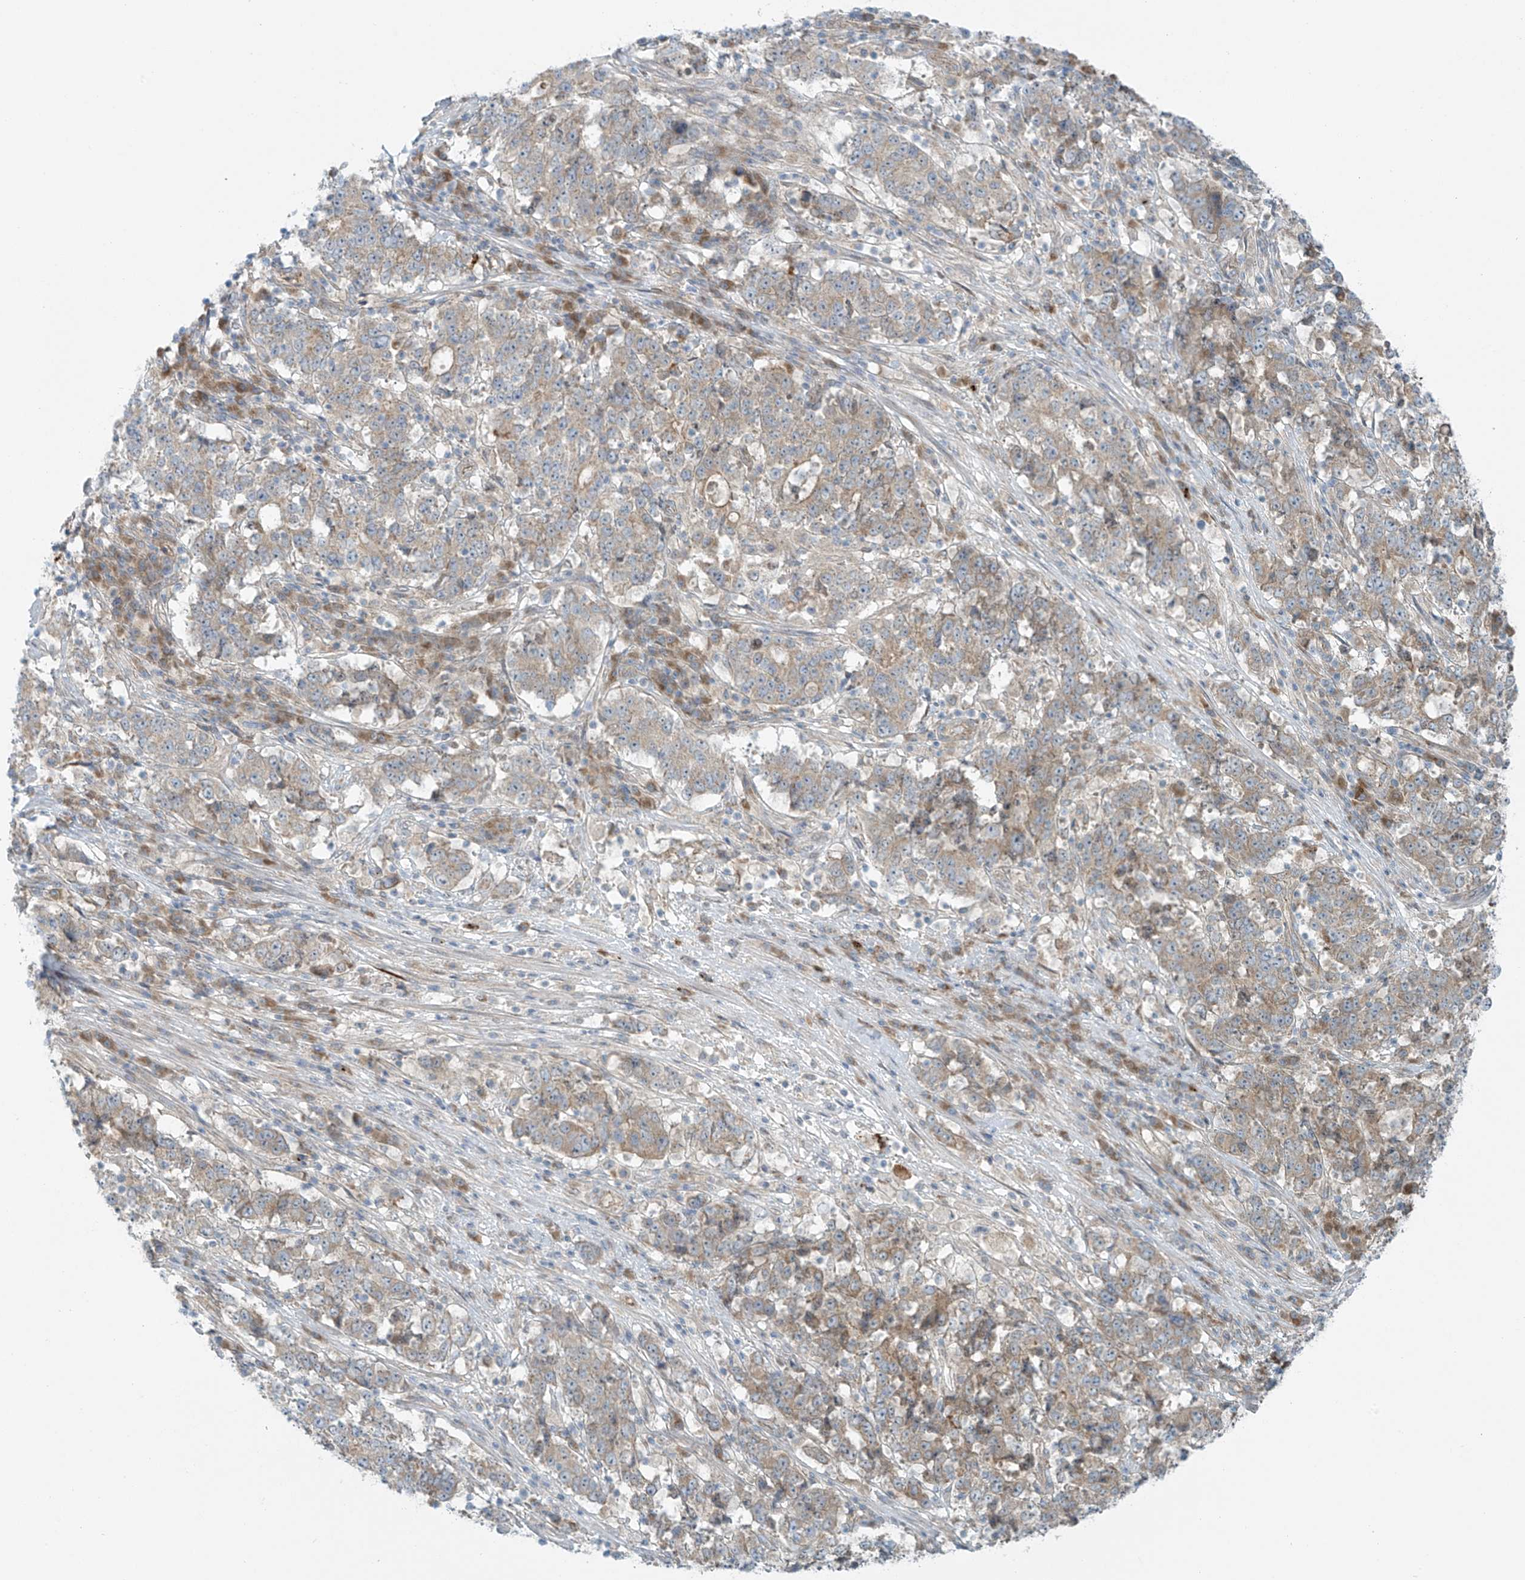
{"staining": {"intensity": "moderate", "quantity": "<25%", "location": "cytoplasmic/membranous"}, "tissue": "stomach cancer", "cell_type": "Tumor cells", "image_type": "cancer", "snomed": [{"axis": "morphology", "description": "Adenocarcinoma, NOS"}, {"axis": "topography", "description": "Stomach"}], "caption": "Adenocarcinoma (stomach) stained with immunohistochemistry (IHC) shows moderate cytoplasmic/membranous positivity in approximately <25% of tumor cells.", "gene": "LZTS3", "patient": {"sex": "male", "age": 59}}